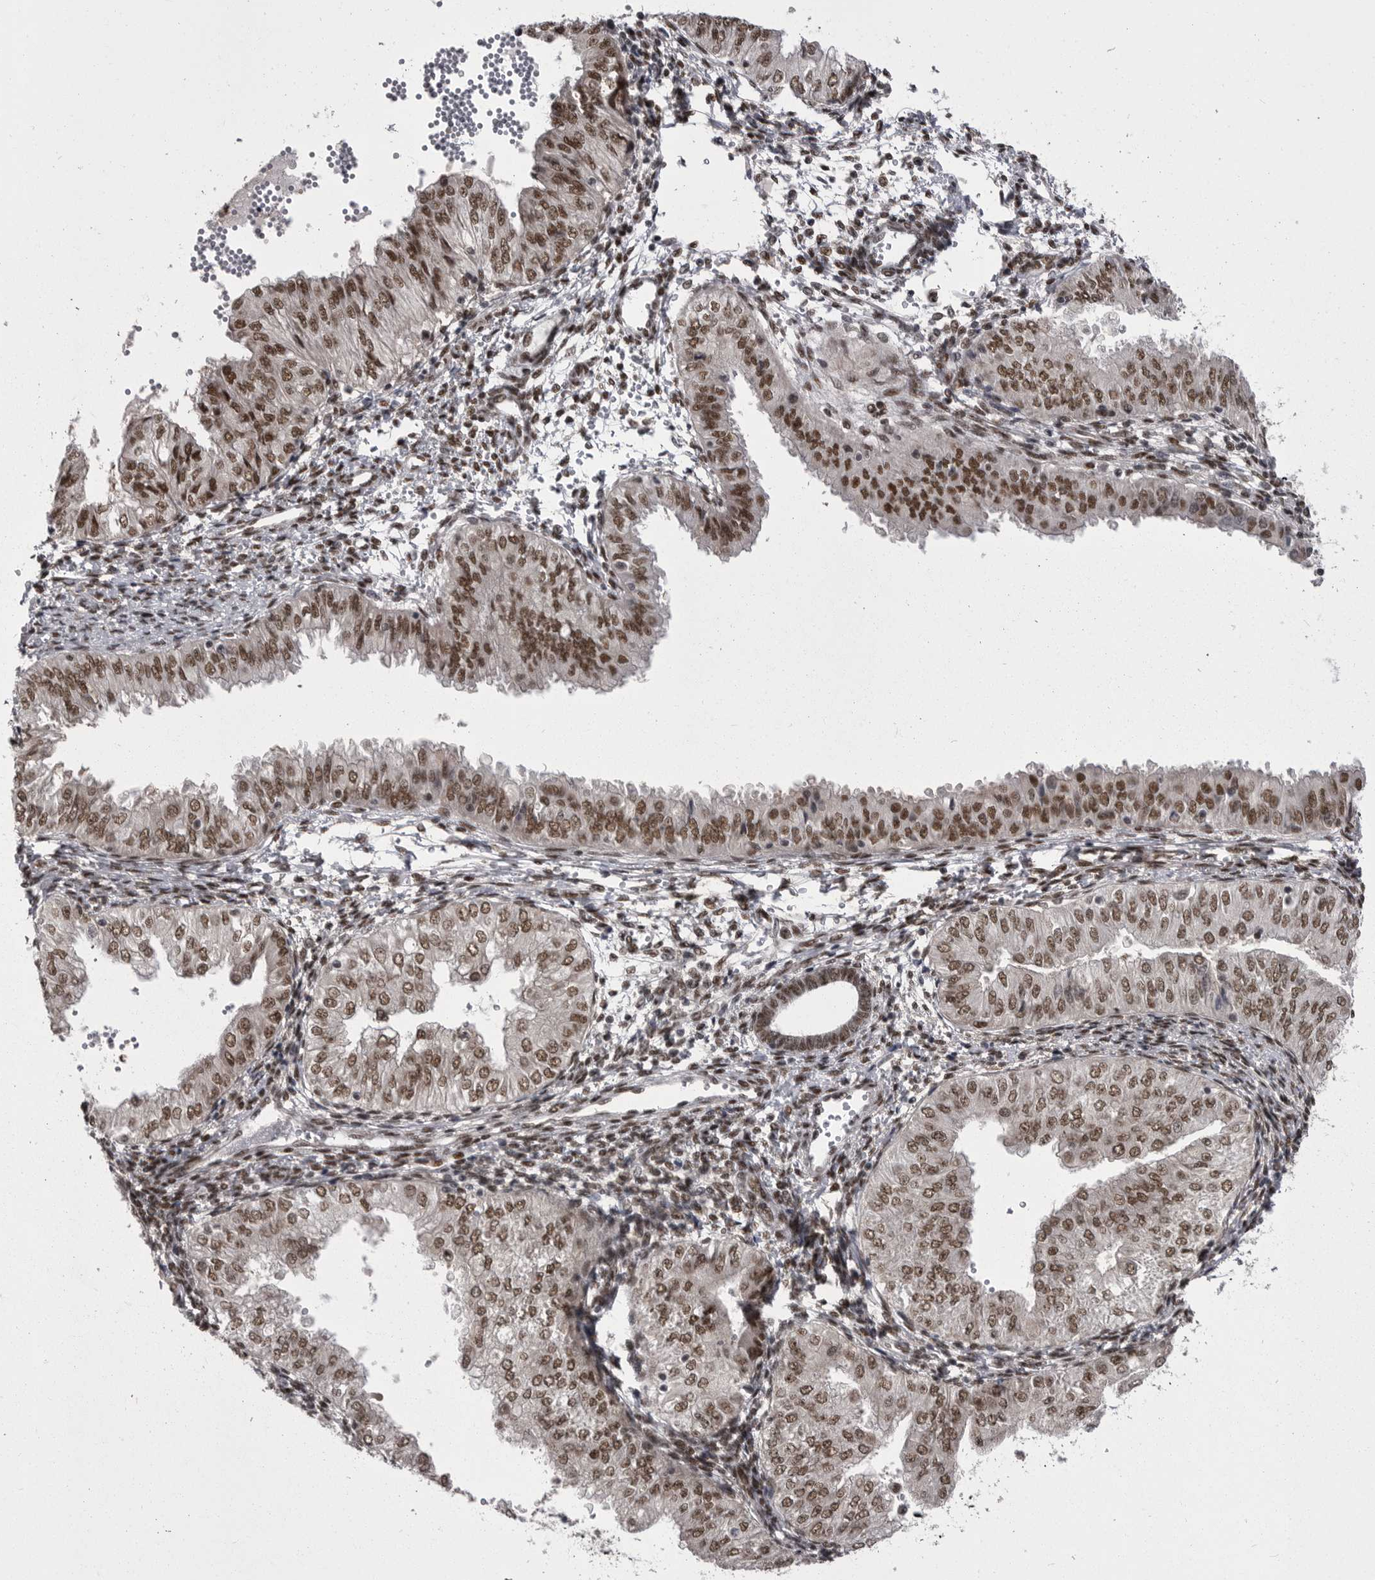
{"staining": {"intensity": "strong", "quantity": ">75%", "location": "nuclear"}, "tissue": "endometrial cancer", "cell_type": "Tumor cells", "image_type": "cancer", "snomed": [{"axis": "morphology", "description": "Normal tissue, NOS"}, {"axis": "morphology", "description": "Adenocarcinoma, NOS"}, {"axis": "topography", "description": "Endometrium"}], "caption": "Endometrial cancer tissue shows strong nuclear expression in about >75% of tumor cells, visualized by immunohistochemistry.", "gene": "MEPCE", "patient": {"sex": "female", "age": 53}}